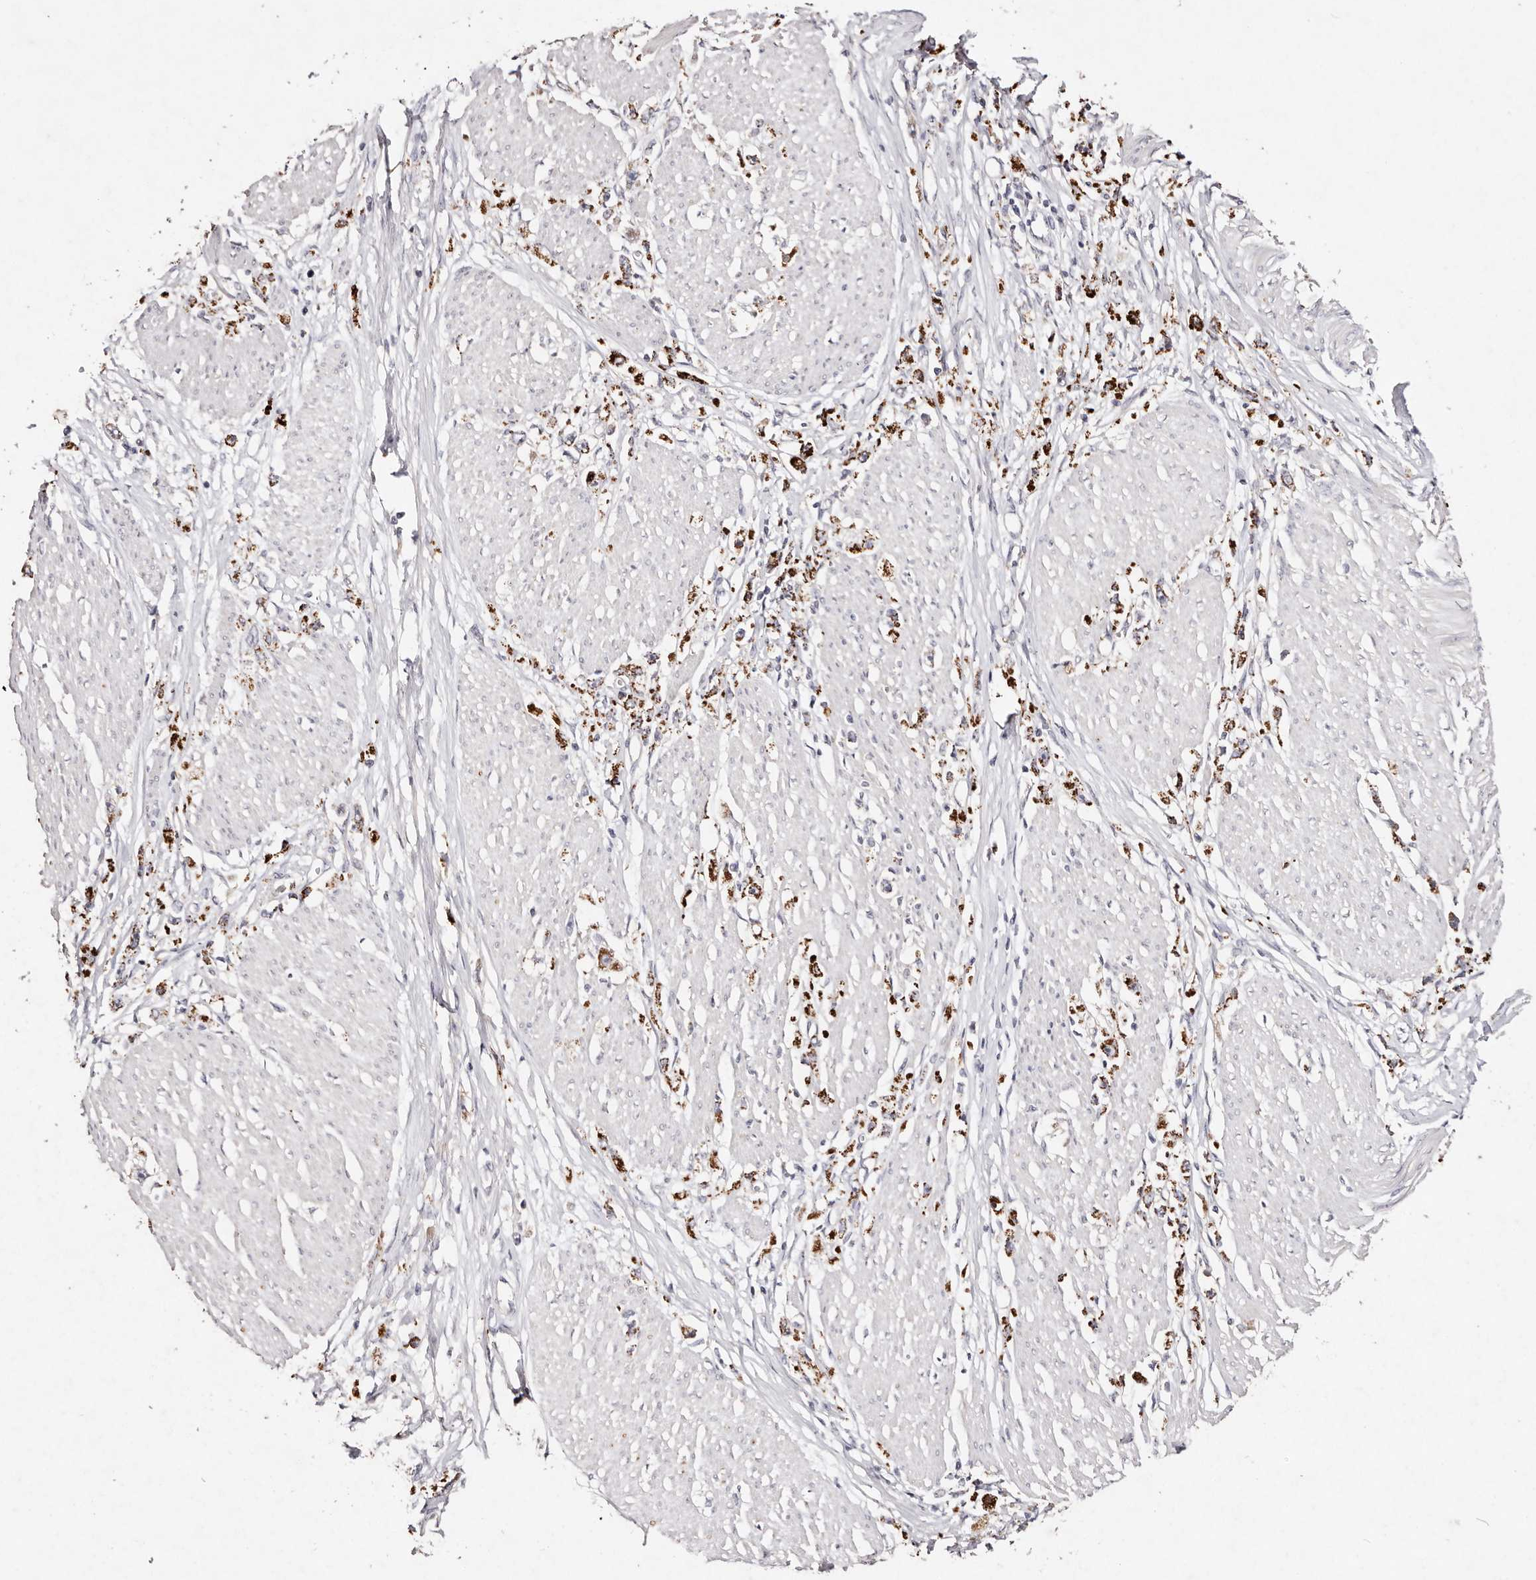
{"staining": {"intensity": "strong", "quantity": ">75%", "location": "cytoplasmic/membranous"}, "tissue": "stomach cancer", "cell_type": "Tumor cells", "image_type": "cancer", "snomed": [{"axis": "morphology", "description": "Adenocarcinoma, NOS"}, {"axis": "topography", "description": "Stomach"}], "caption": "There is high levels of strong cytoplasmic/membranous positivity in tumor cells of stomach cancer (adenocarcinoma), as demonstrated by immunohistochemical staining (brown color).", "gene": "TSC2", "patient": {"sex": "female", "age": 59}}